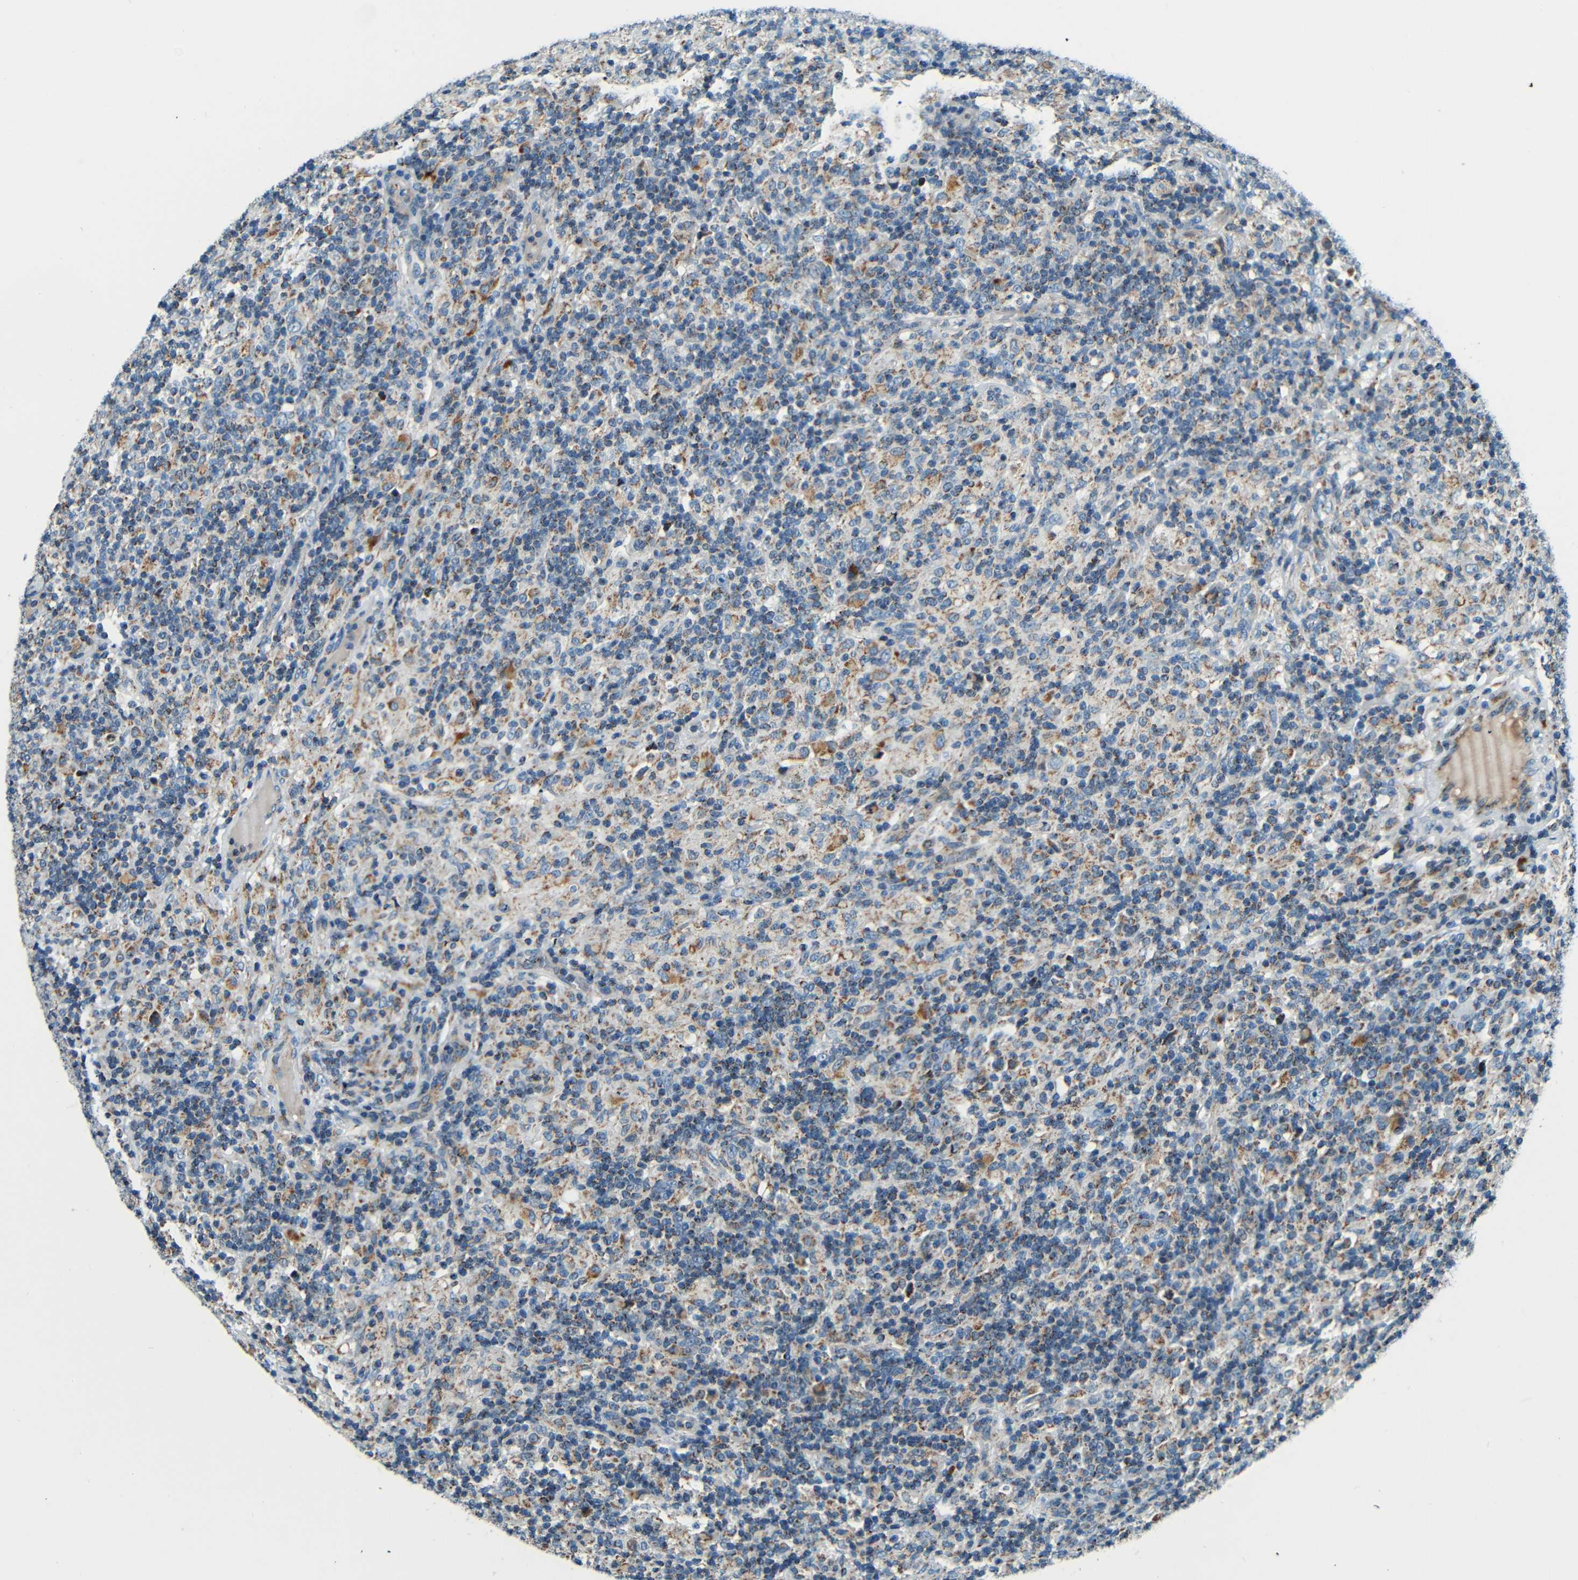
{"staining": {"intensity": "moderate", "quantity": "25%-75%", "location": "cytoplasmic/membranous"}, "tissue": "lymphoma", "cell_type": "Tumor cells", "image_type": "cancer", "snomed": [{"axis": "morphology", "description": "Hodgkin's disease, NOS"}, {"axis": "topography", "description": "Lymph node"}], "caption": "Tumor cells show moderate cytoplasmic/membranous staining in about 25%-75% of cells in Hodgkin's disease.", "gene": "WSCD2", "patient": {"sex": "male", "age": 70}}